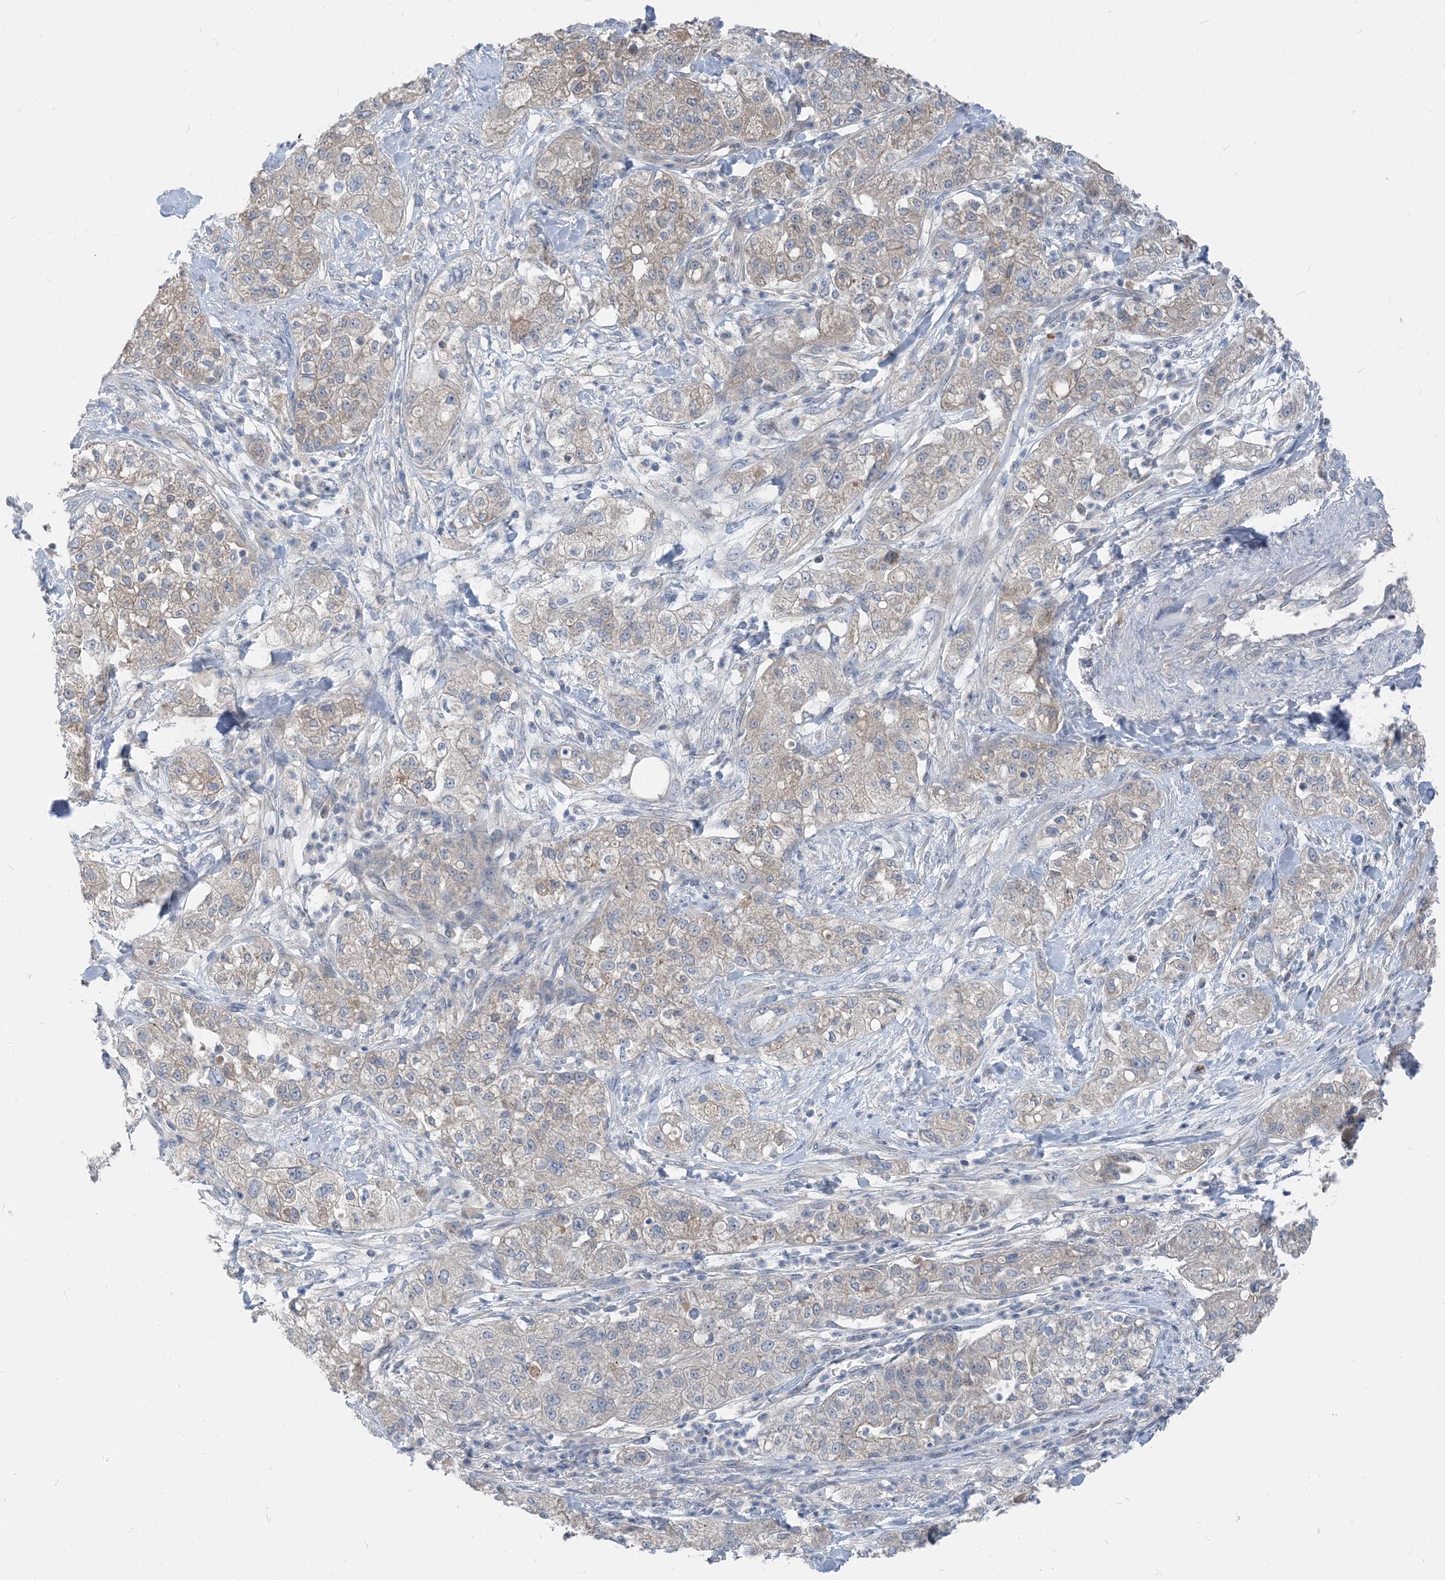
{"staining": {"intensity": "weak", "quantity": "<25%", "location": "cytoplasmic/membranous"}, "tissue": "pancreatic cancer", "cell_type": "Tumor cells", "image_type": "cancer", "snomed": [{"axis": "morphology", "description": "Adenocarcinoma, NOS"}, {"axis": "topography", "description": "Pancreas"}], "caption": "Histopathology image shows no protein staining in tumor cells of pancreatic adenocarcinoma tissue.", "gene": "NCOA7", "patient": {"sex": "female", "age": 78}}